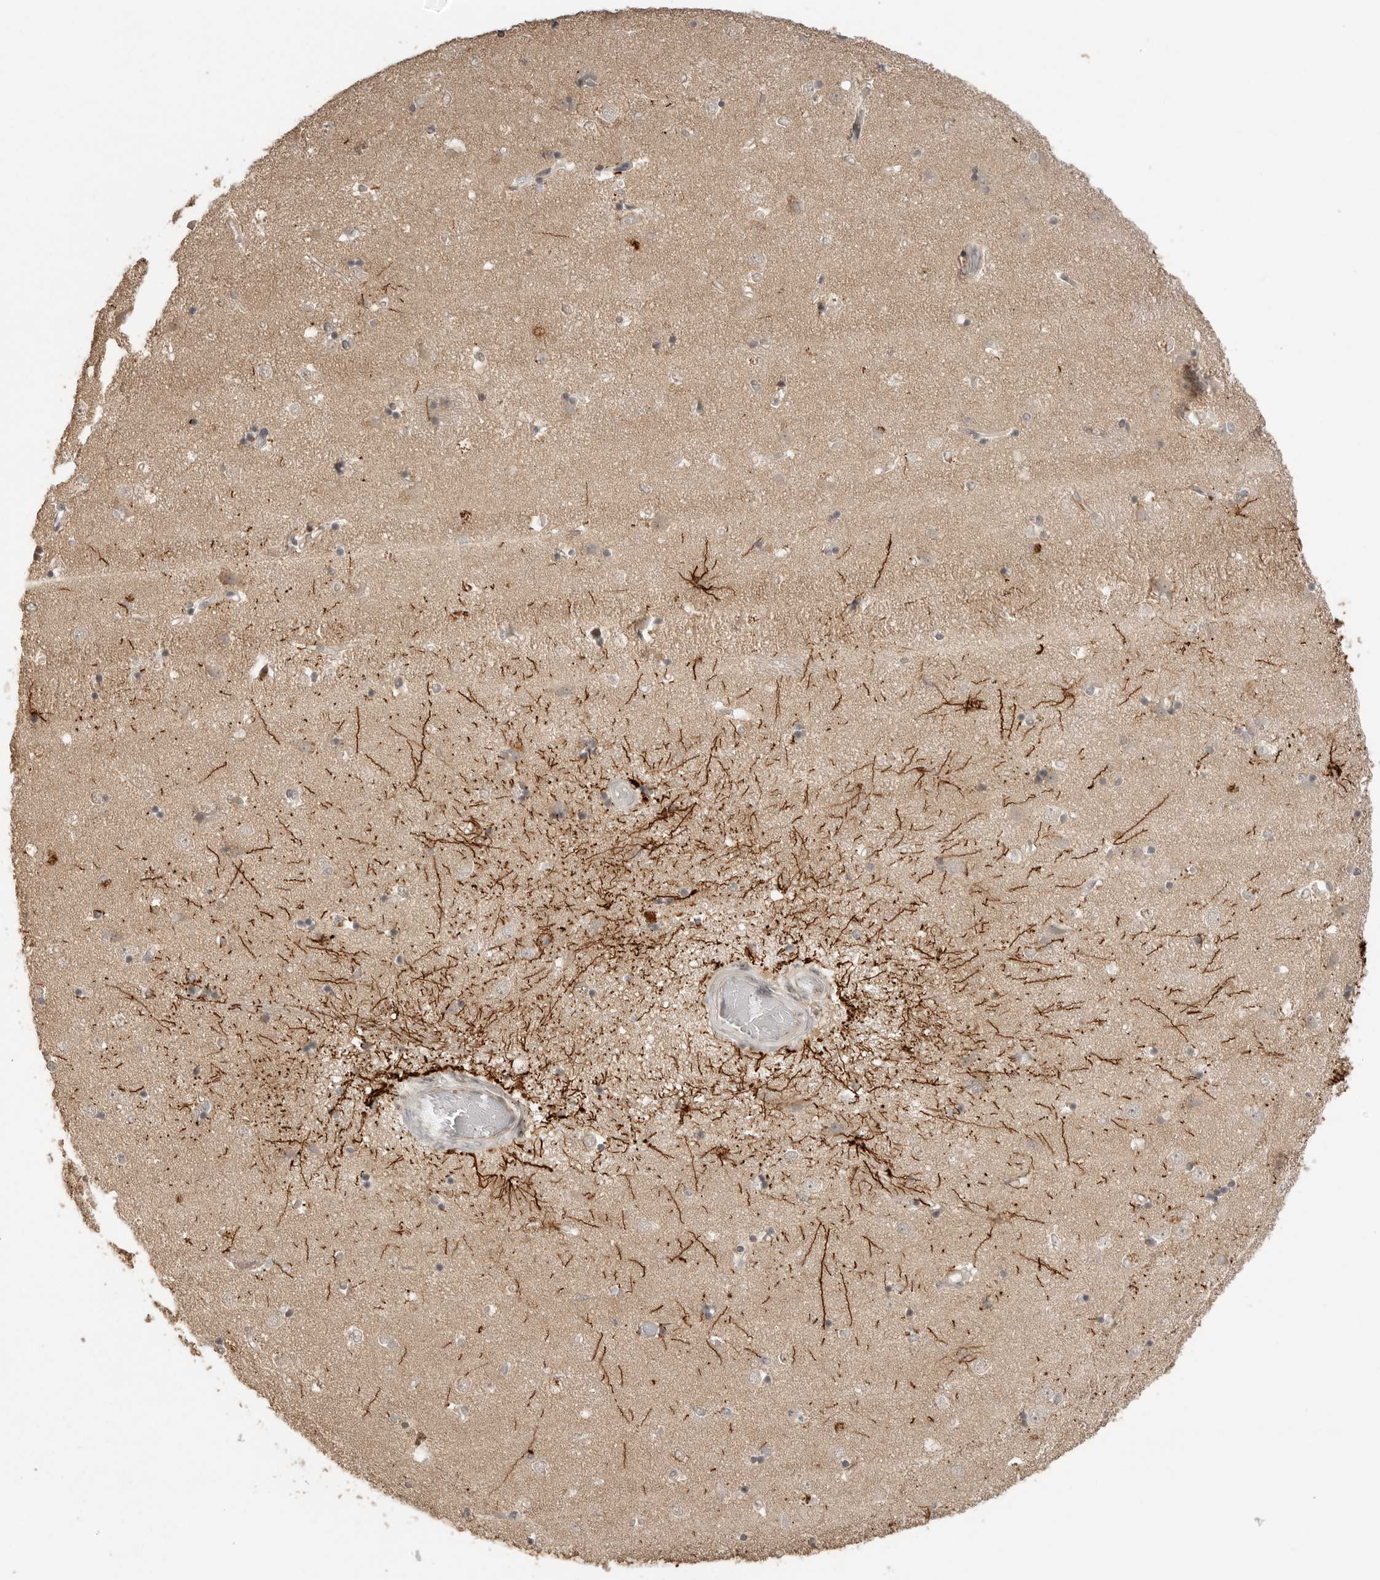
{"staining": {"intensity": "strong", "quantity": "<25%", "location": "cytoplasmic/membranous"}, "tissue": "caudate", "cell_type": "Glial cells", "image_type": "normal", "snomed": [{"axis": "morphology", "description": "Normal tissue, NOS"}, {"axis": "topography", "description": "Lateral ventricle wall"}], "caption": "IHC image of benign caudate stained for a protein (brown), which shows medium levels of strong cytoplasmic/membranous expression in approximately <25% of glial cells.", "gene": "SMG8", "patient": {"sex": "male", "age": 45}}